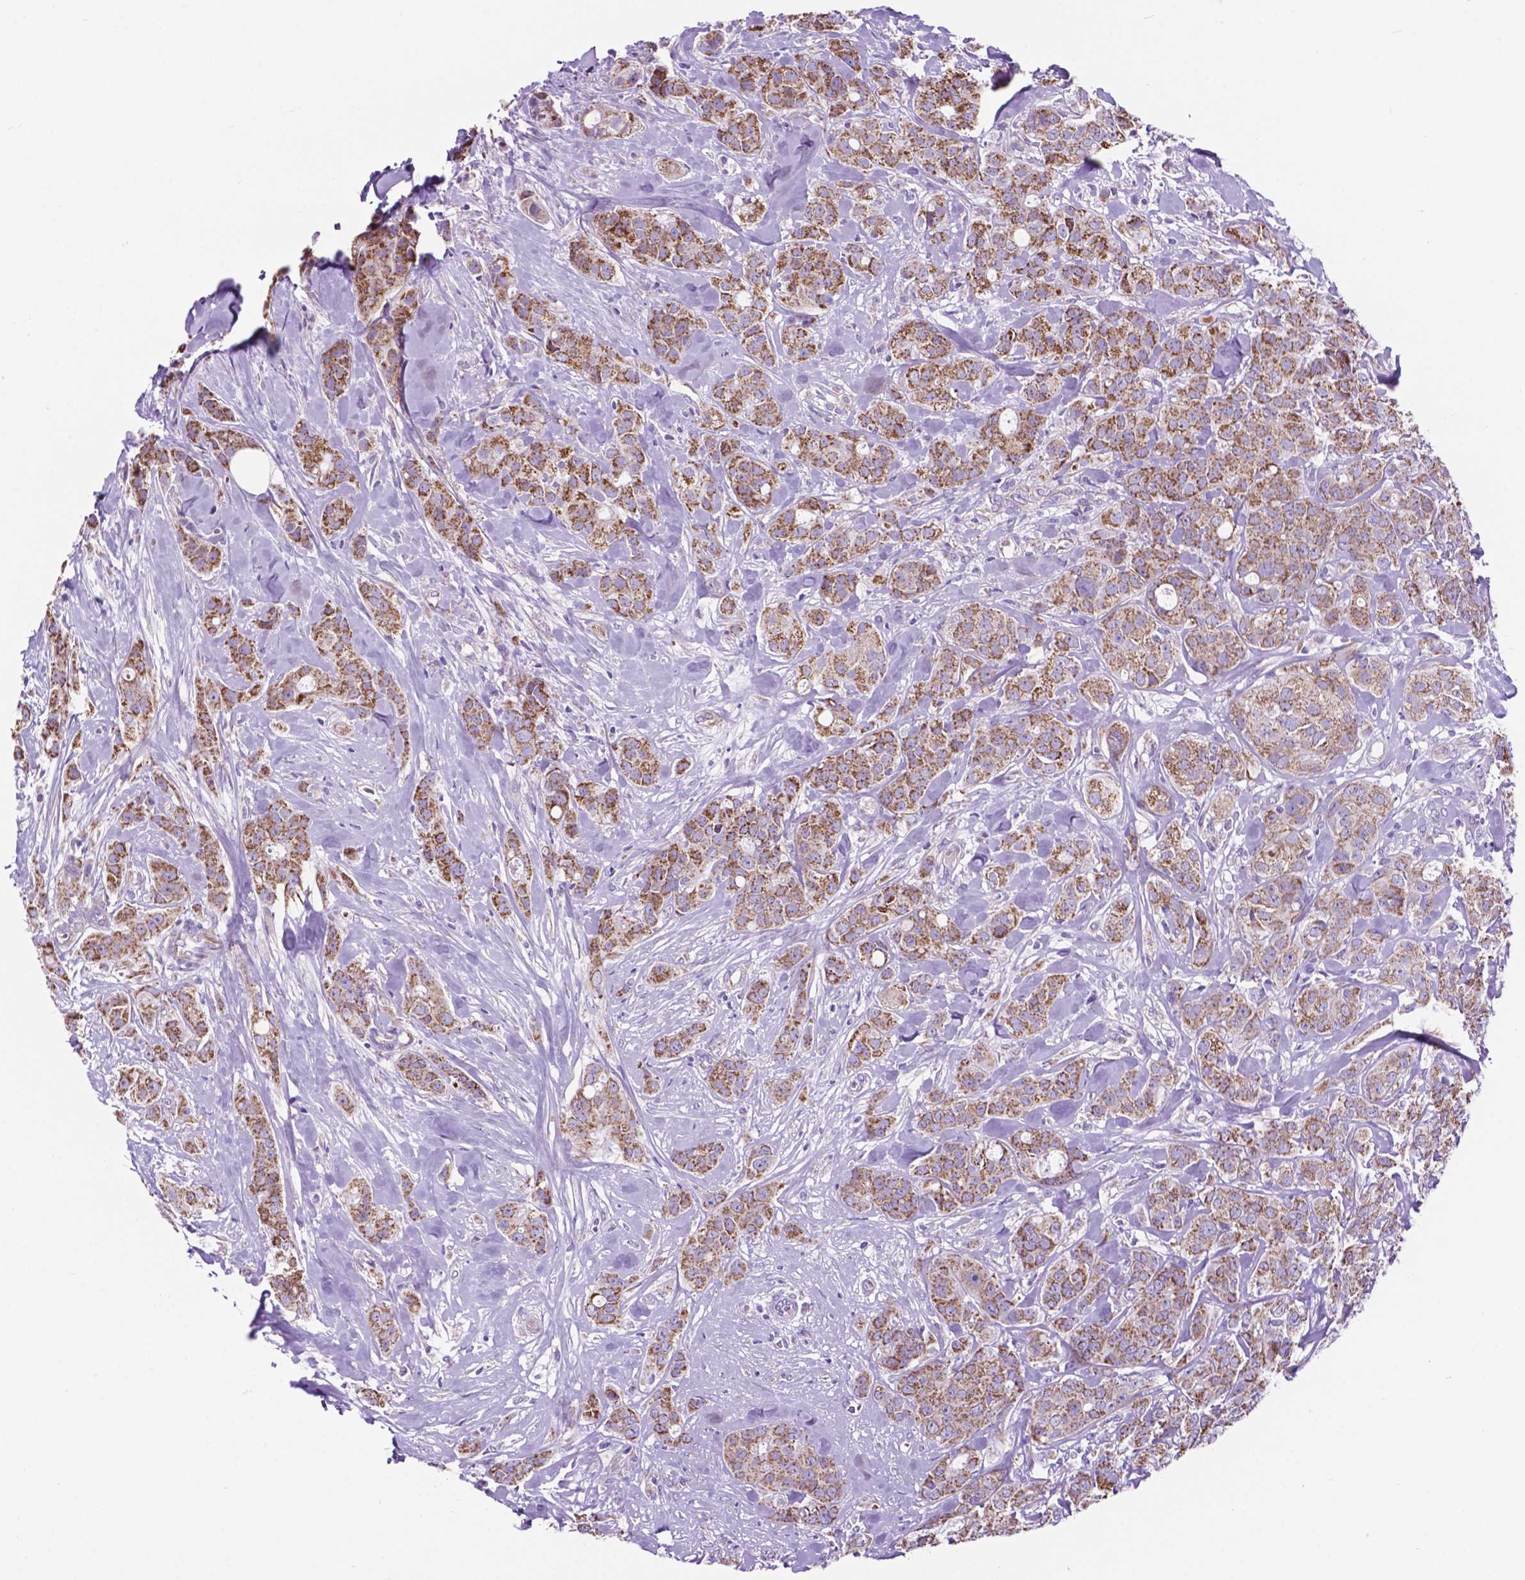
{"staining": {"intensity": "moderate", "quantity": ">75%", "location": "cytoplasmic/membranous"}, "tissue": "breast cancer", "cell_type": "Tumor cells", "image_type": "cancer", "snomed": [{"axis": "morphology", "description": "Duct carcinoma"}, {"axis": "topography", "description": "Breast"}], "caption": "A brown stain shows moderate cytoplasmic/membranous positivity of a protein in breast cancer tumor cells.", "gene": "TMEM121B", "patient": {"sex": "female", "age": 43}}